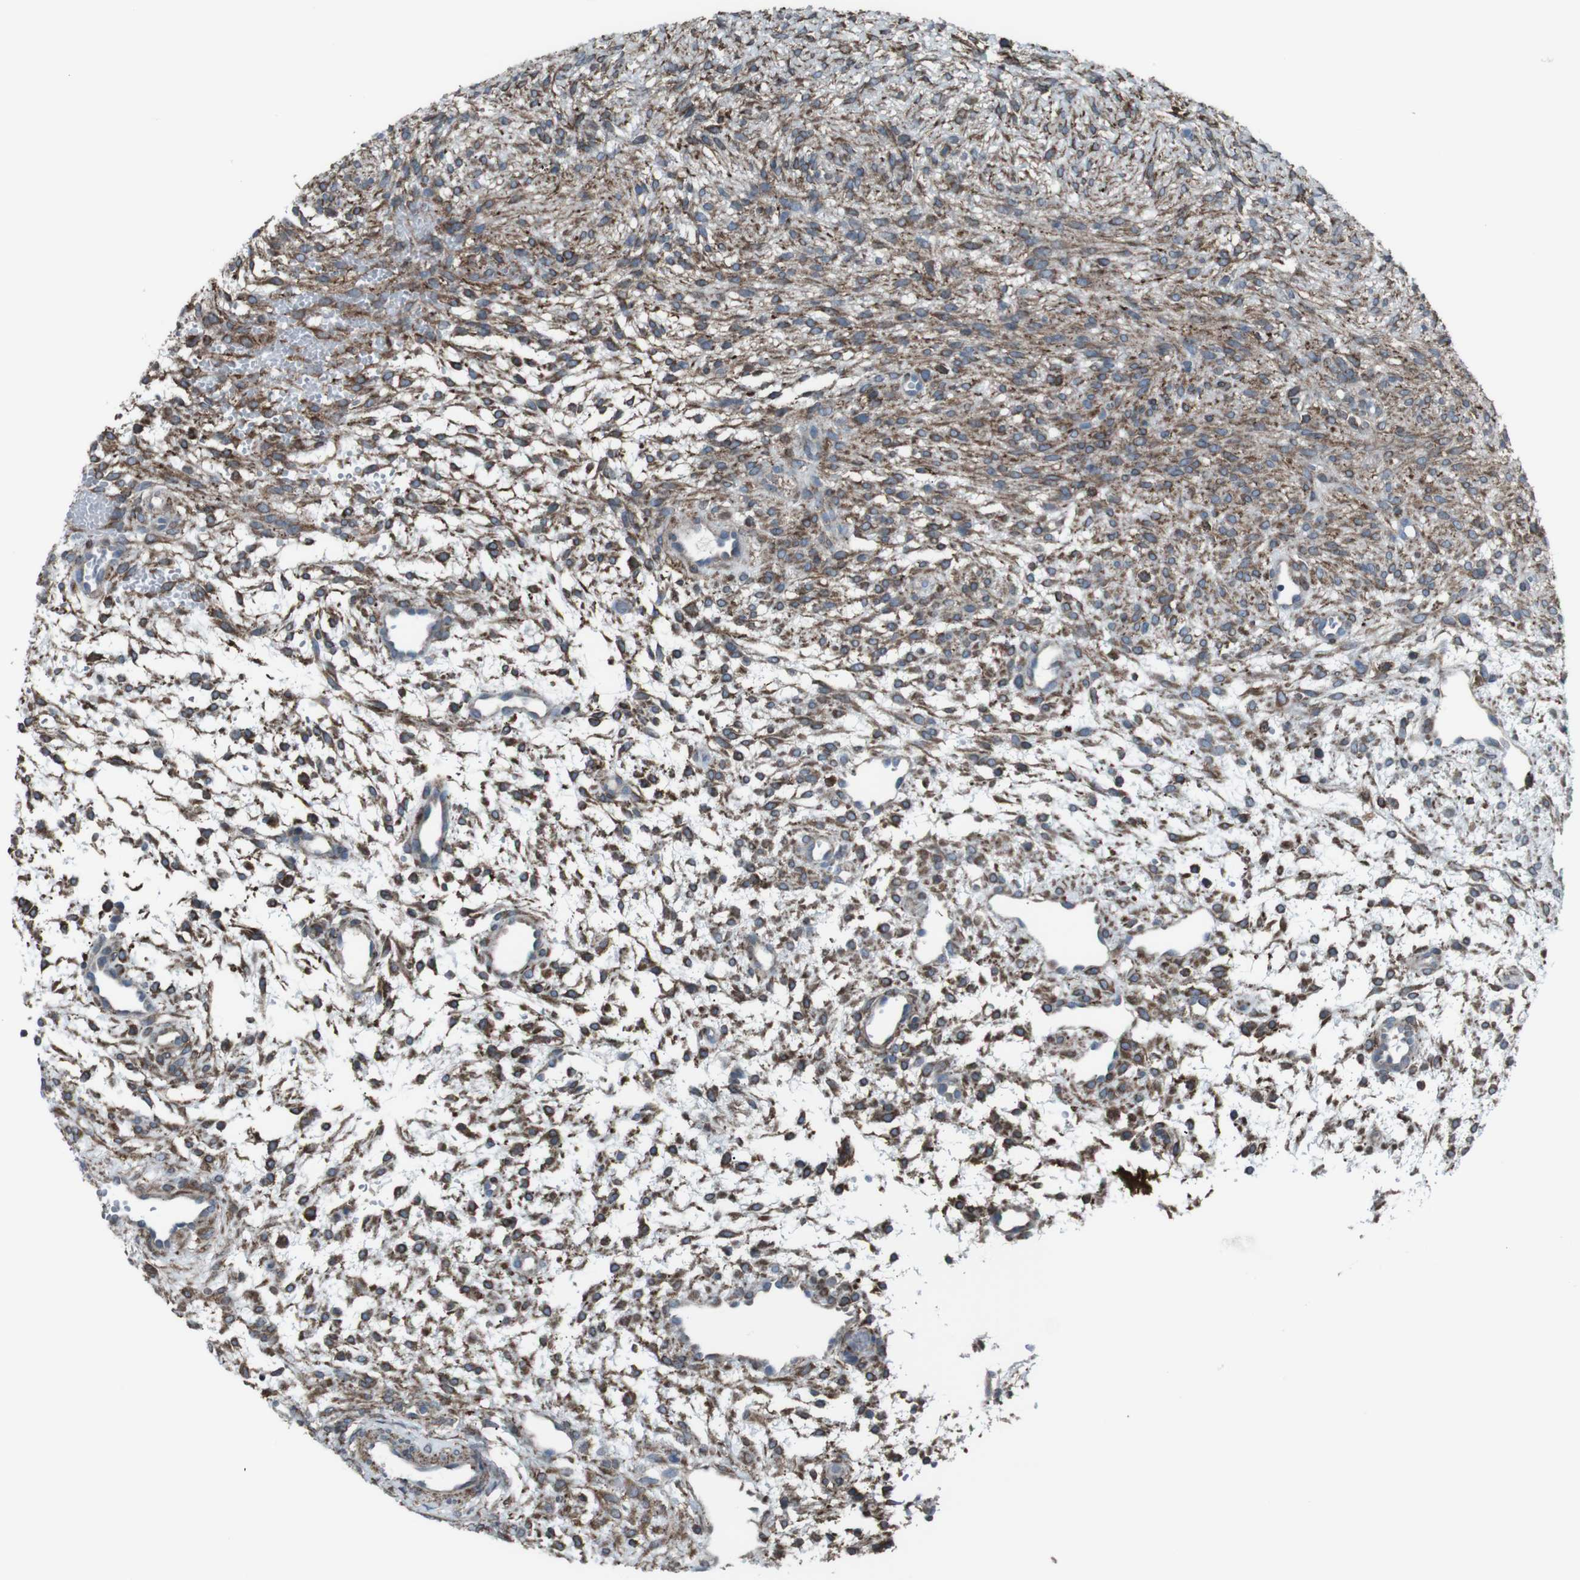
{"staining": {"intensity": "moderate", "quantity": "25%-75%", "location": "cytoplasmic/membranous"}, "tissue": "ovary", "cell_type": "Ovarian stroma cells", "image_type": "normal", "snomed": [{"axis": "morphology", "description": "Normal tissue, NOS"}, {"axis": "morphology", "description": "Cyst, NOS"}, {"axis": "topography", "description": "Ovary"}], "caption": "Unremarkable ovary reveals moderate cytoplasmic/membranous expression in about 25%-75% of ovarian stroma cells (IHC, brightfield microscopy, high magnification)..", "gene": "LNPK", "patient": {"sex": "female", "age": 18}}